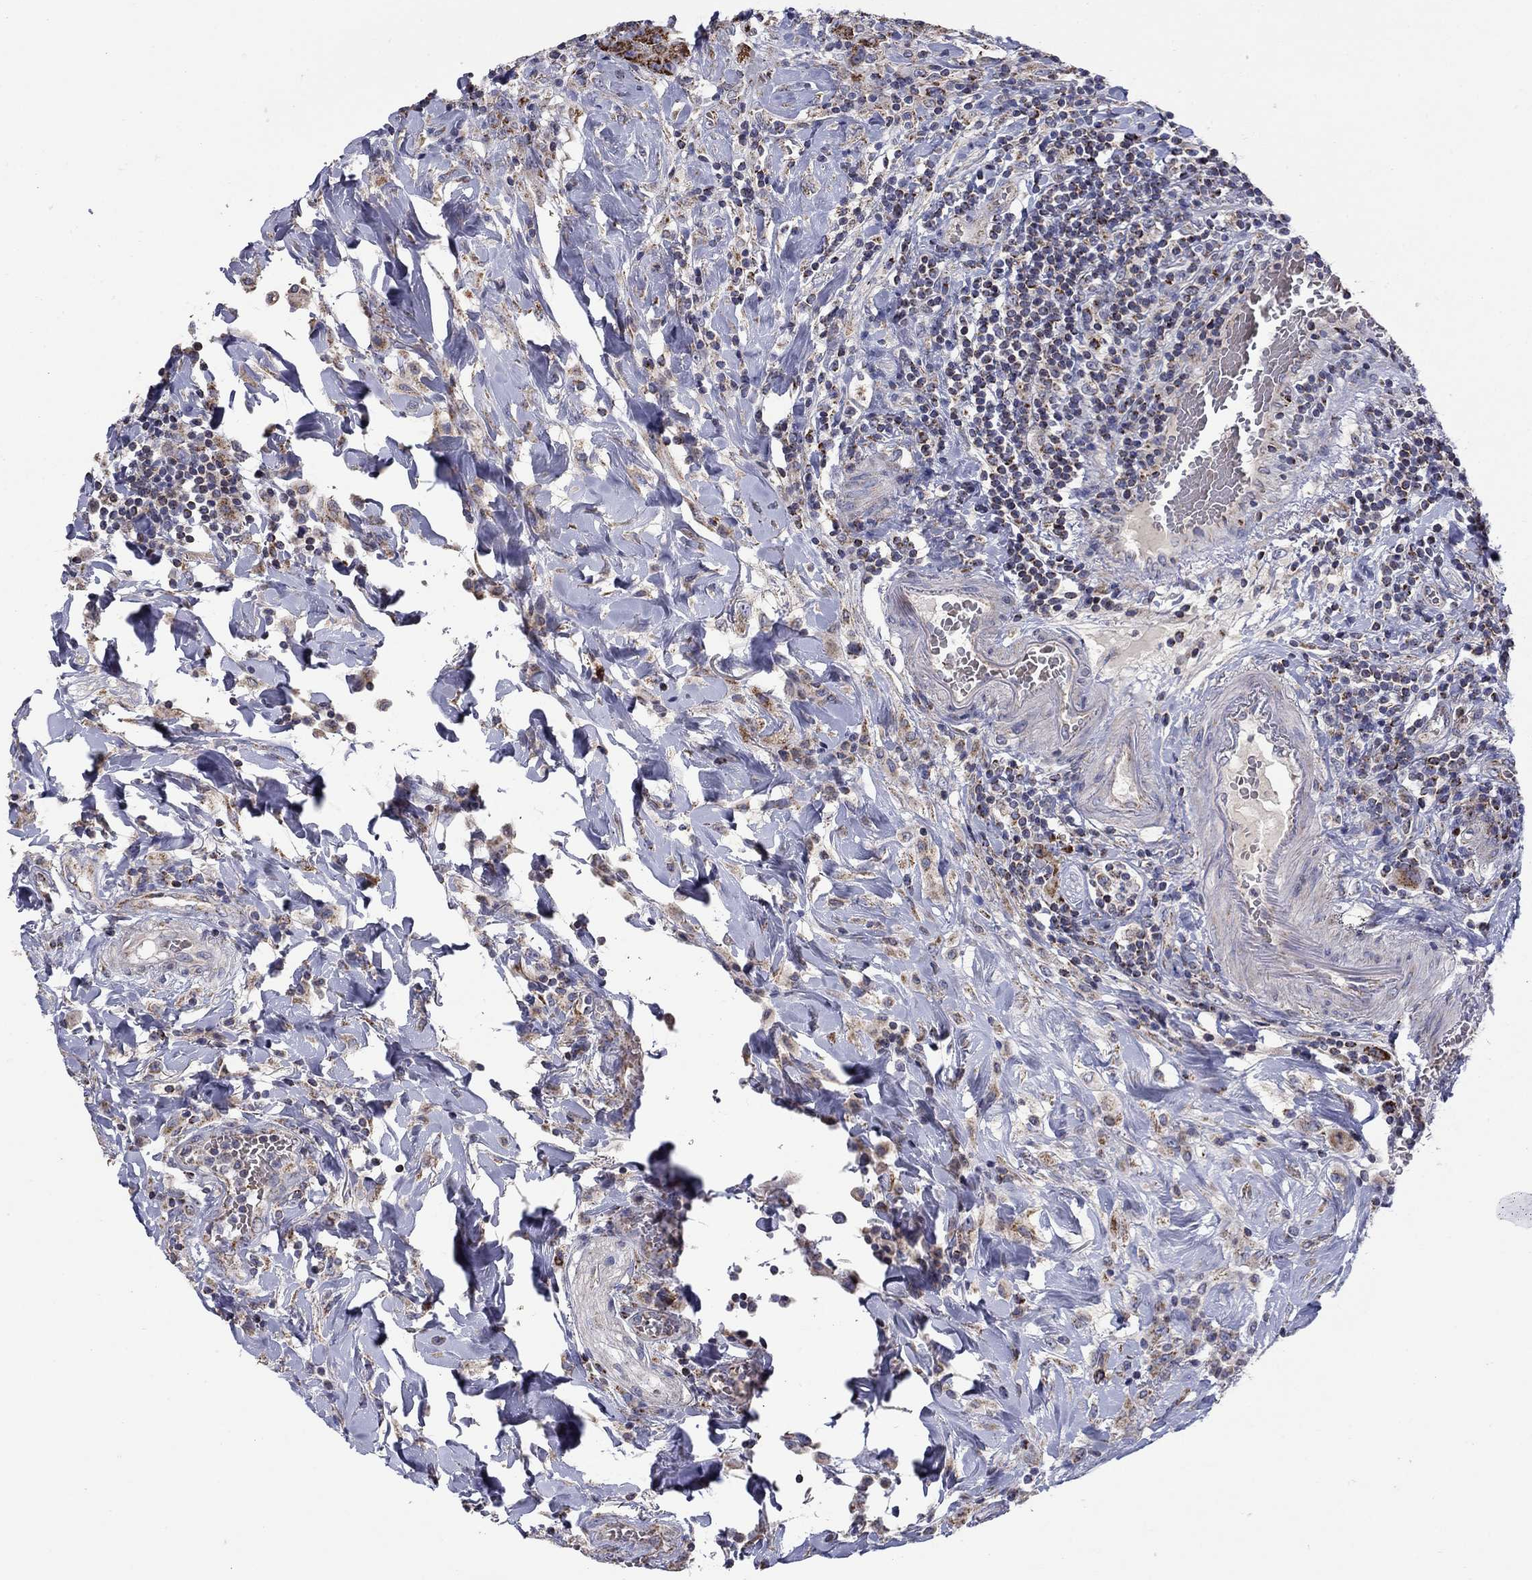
{"staining": {"intensity": "strong", "quantity": "25%-75%", "location": "cytoplasmic/membranous"}, "tissue": "colorectal cancer", "cell_type": "Tumor cells", "image_type": "cancer", "snomed": [{"axis": "morphology", "description": "Adenocarcinoma, NOS"}, {"axis": "topography", "description": "Colon"}], "caption": "Adenocarcinoma (colorectal) stained for a protein shows strong cytoplasmic/membranous positivity in tumor cells.", "gene": "HPS5", "patient": {"sex": "female", "age": 69}}